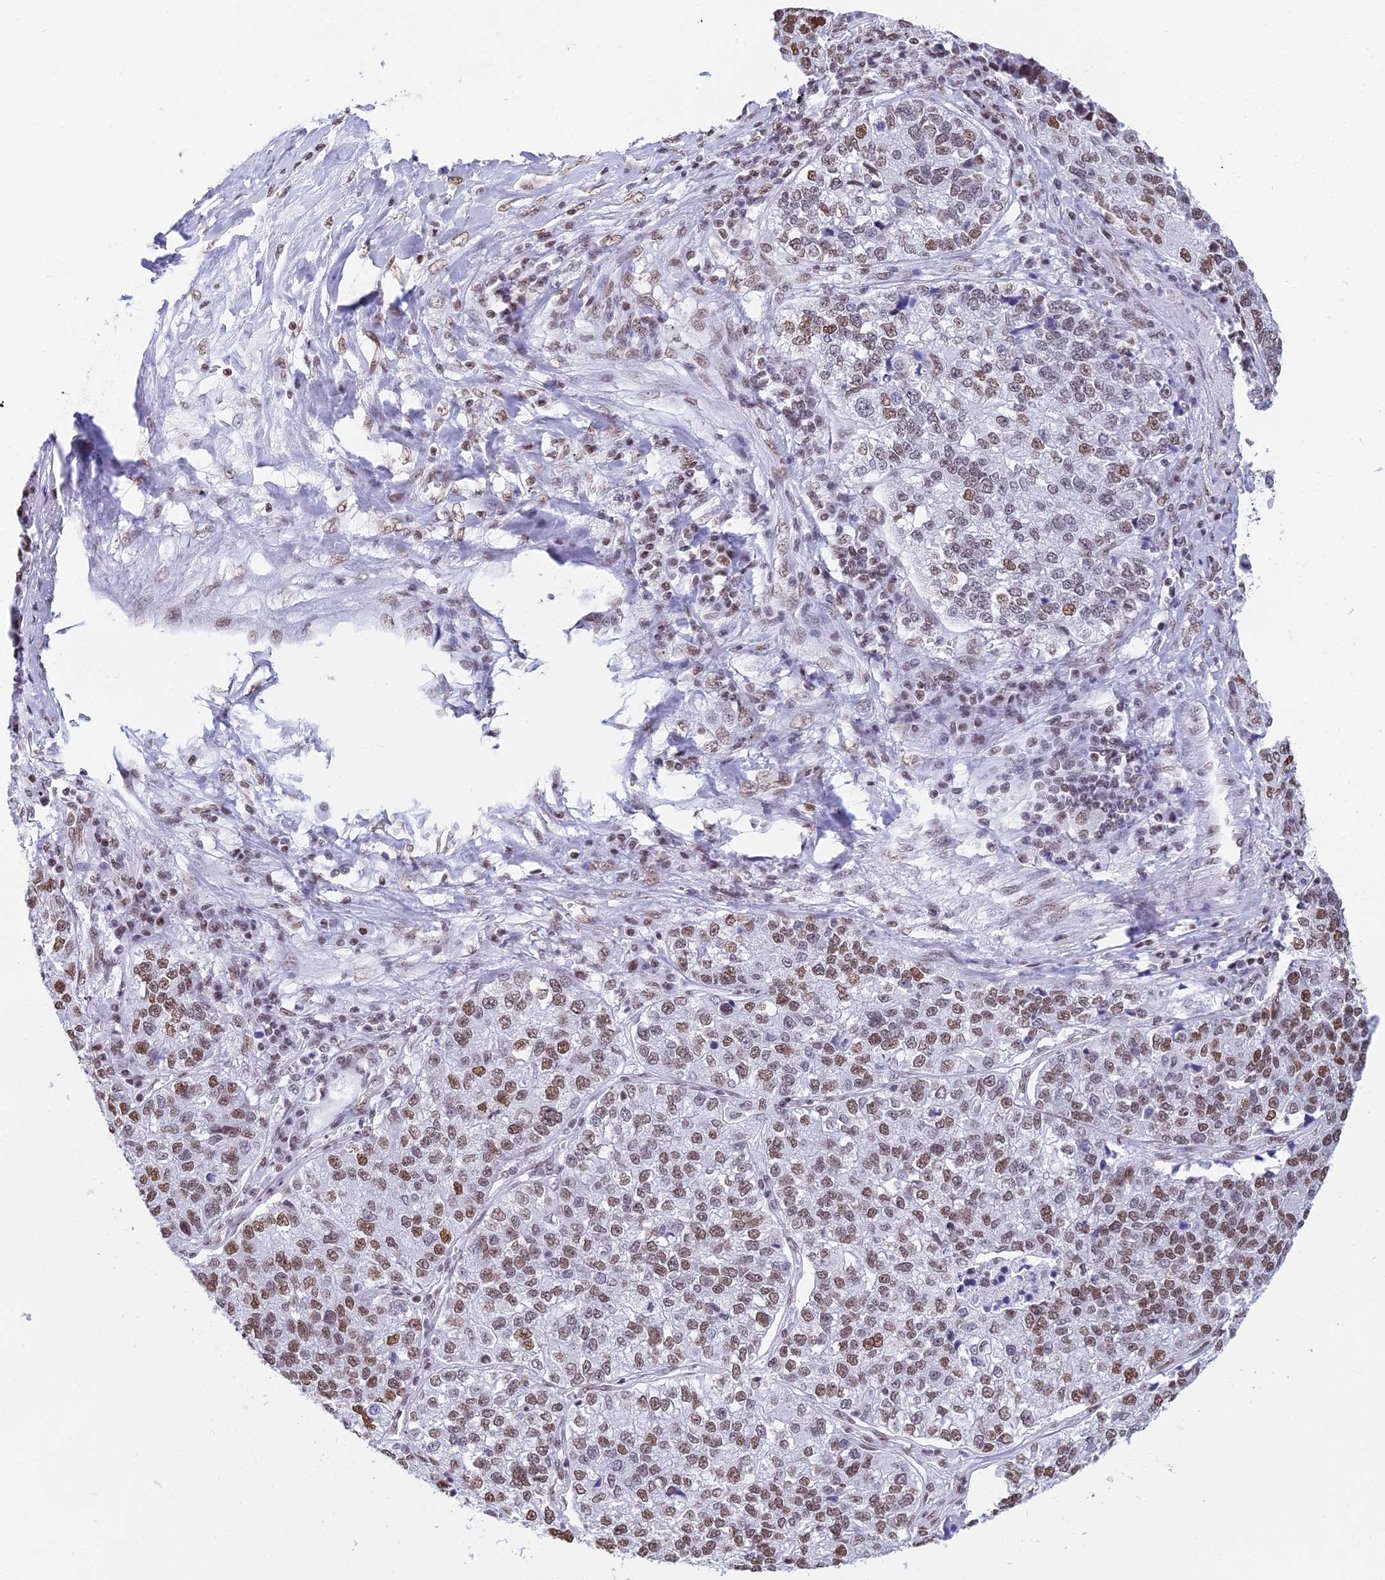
{"staining": {"intensity": "moderate", "quantity": ">75%", "location": "nuclear"}, "tissue": "lung cancer", "cell_type": "Tumor cells", "image_type": "cancer", "snomed": [{"axis": "morphology", "description": "Adenocarcinoma, NOS"}, {"axis": "topography", "description": "Lung"}], "caption": "This histopathology image displays adenocarcinoma (lung) stained with immunohistochemistry to label a protein in brown. The nuclear of tumor cells show moderate positivity for the protein. Nuclei are counter-stained blue.", "gene": "CDC26", "patient": {"sex": "male", "age": 49}}